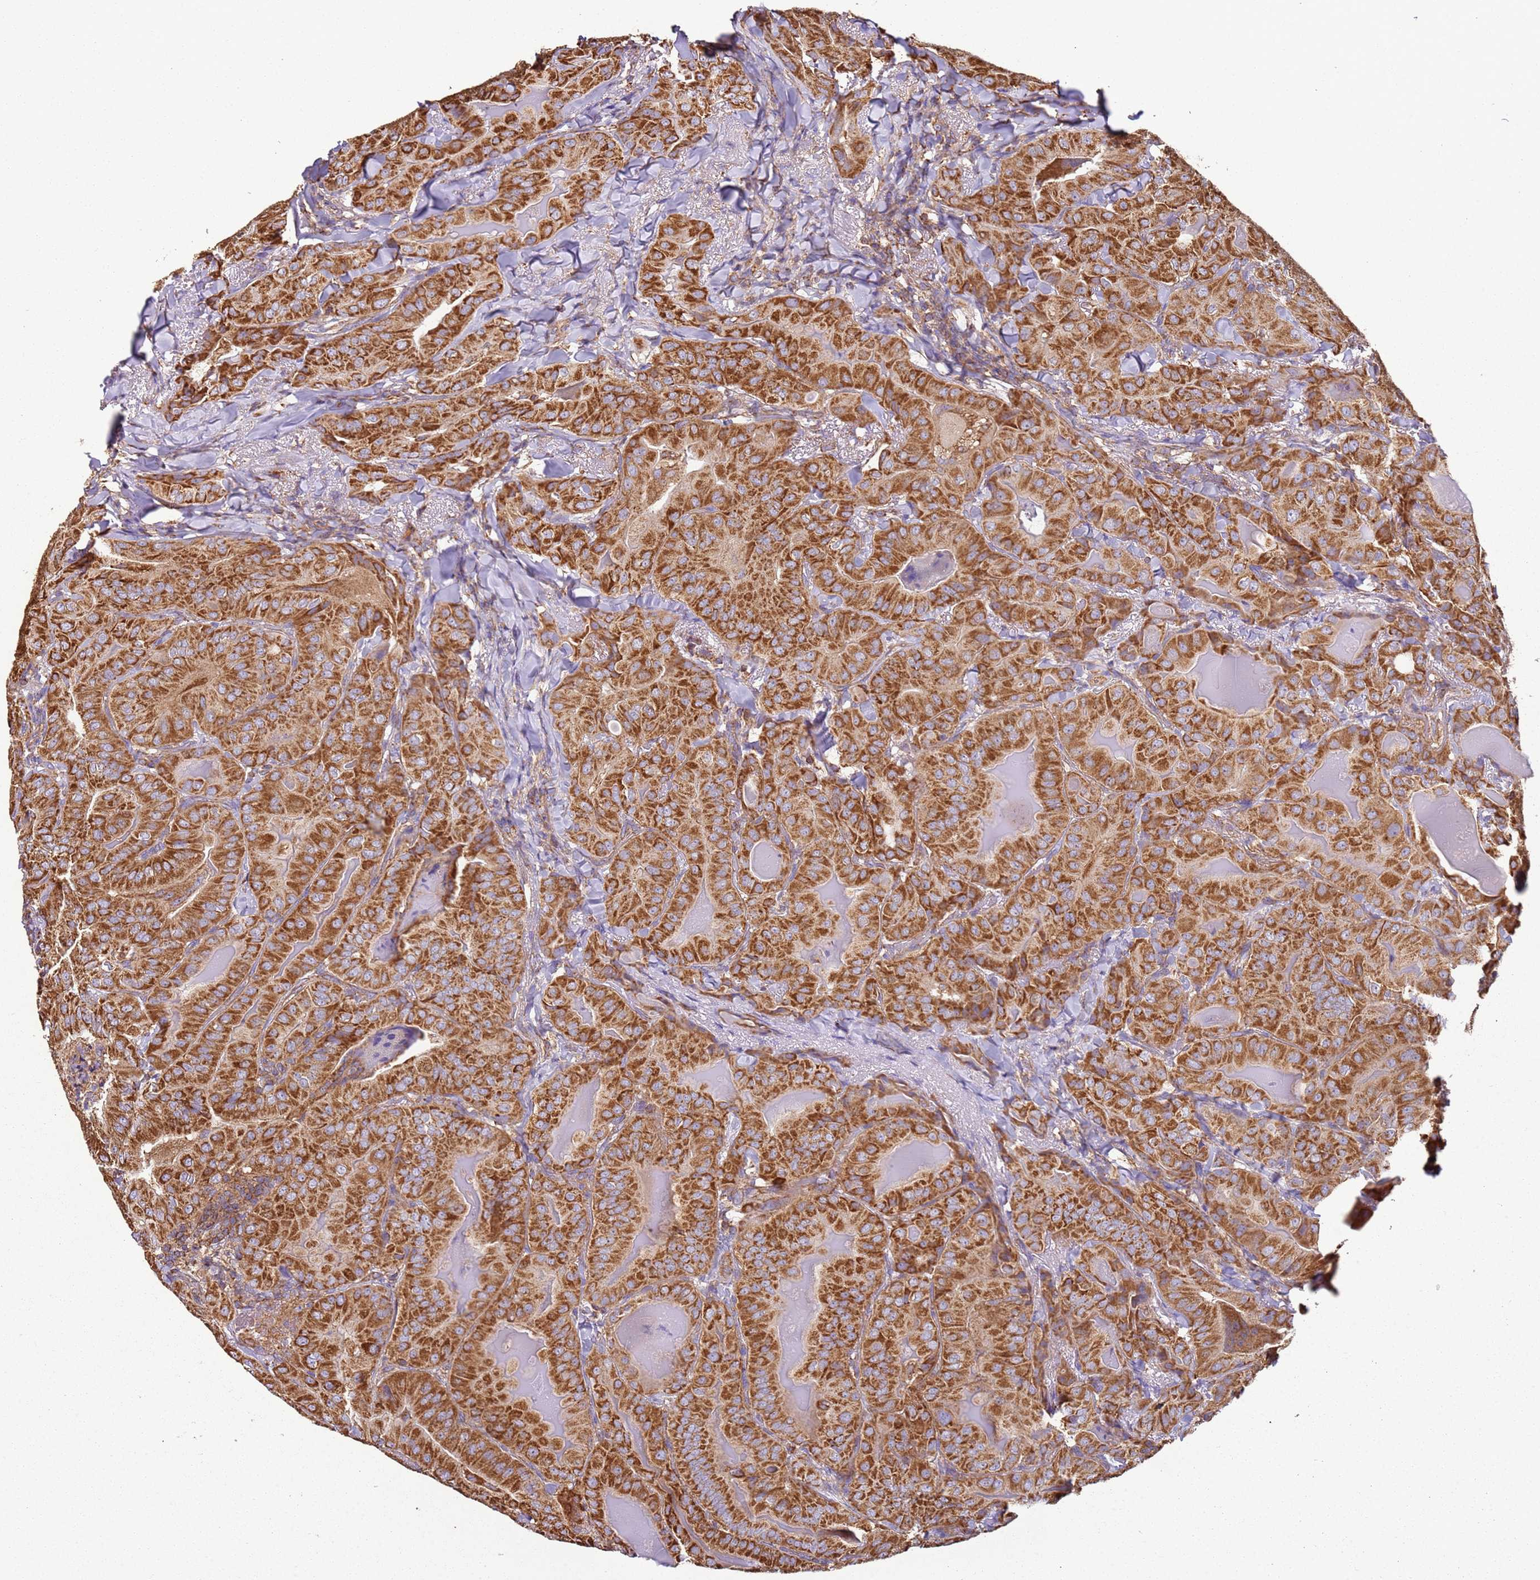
{"staining": {"intensity": "strong", "quantity": ">75%", "location": "cytoplasmic/membranous"}, "tissue": "thyroid cancer", "cell_type": "Tumor cells", "image_type": "cancer", "snomed": [{"axis": "morphology", "description": "Papillary adenocarcinoma, NOS"}, {"axis": "topography", "description": "Thyroid gland"}], "caption": "Thyroid cancer stained with a protein marker shows strong staining in tumor cells.", "gene": "RMND5A", "patient": {"sex": "female", "age": 68}}